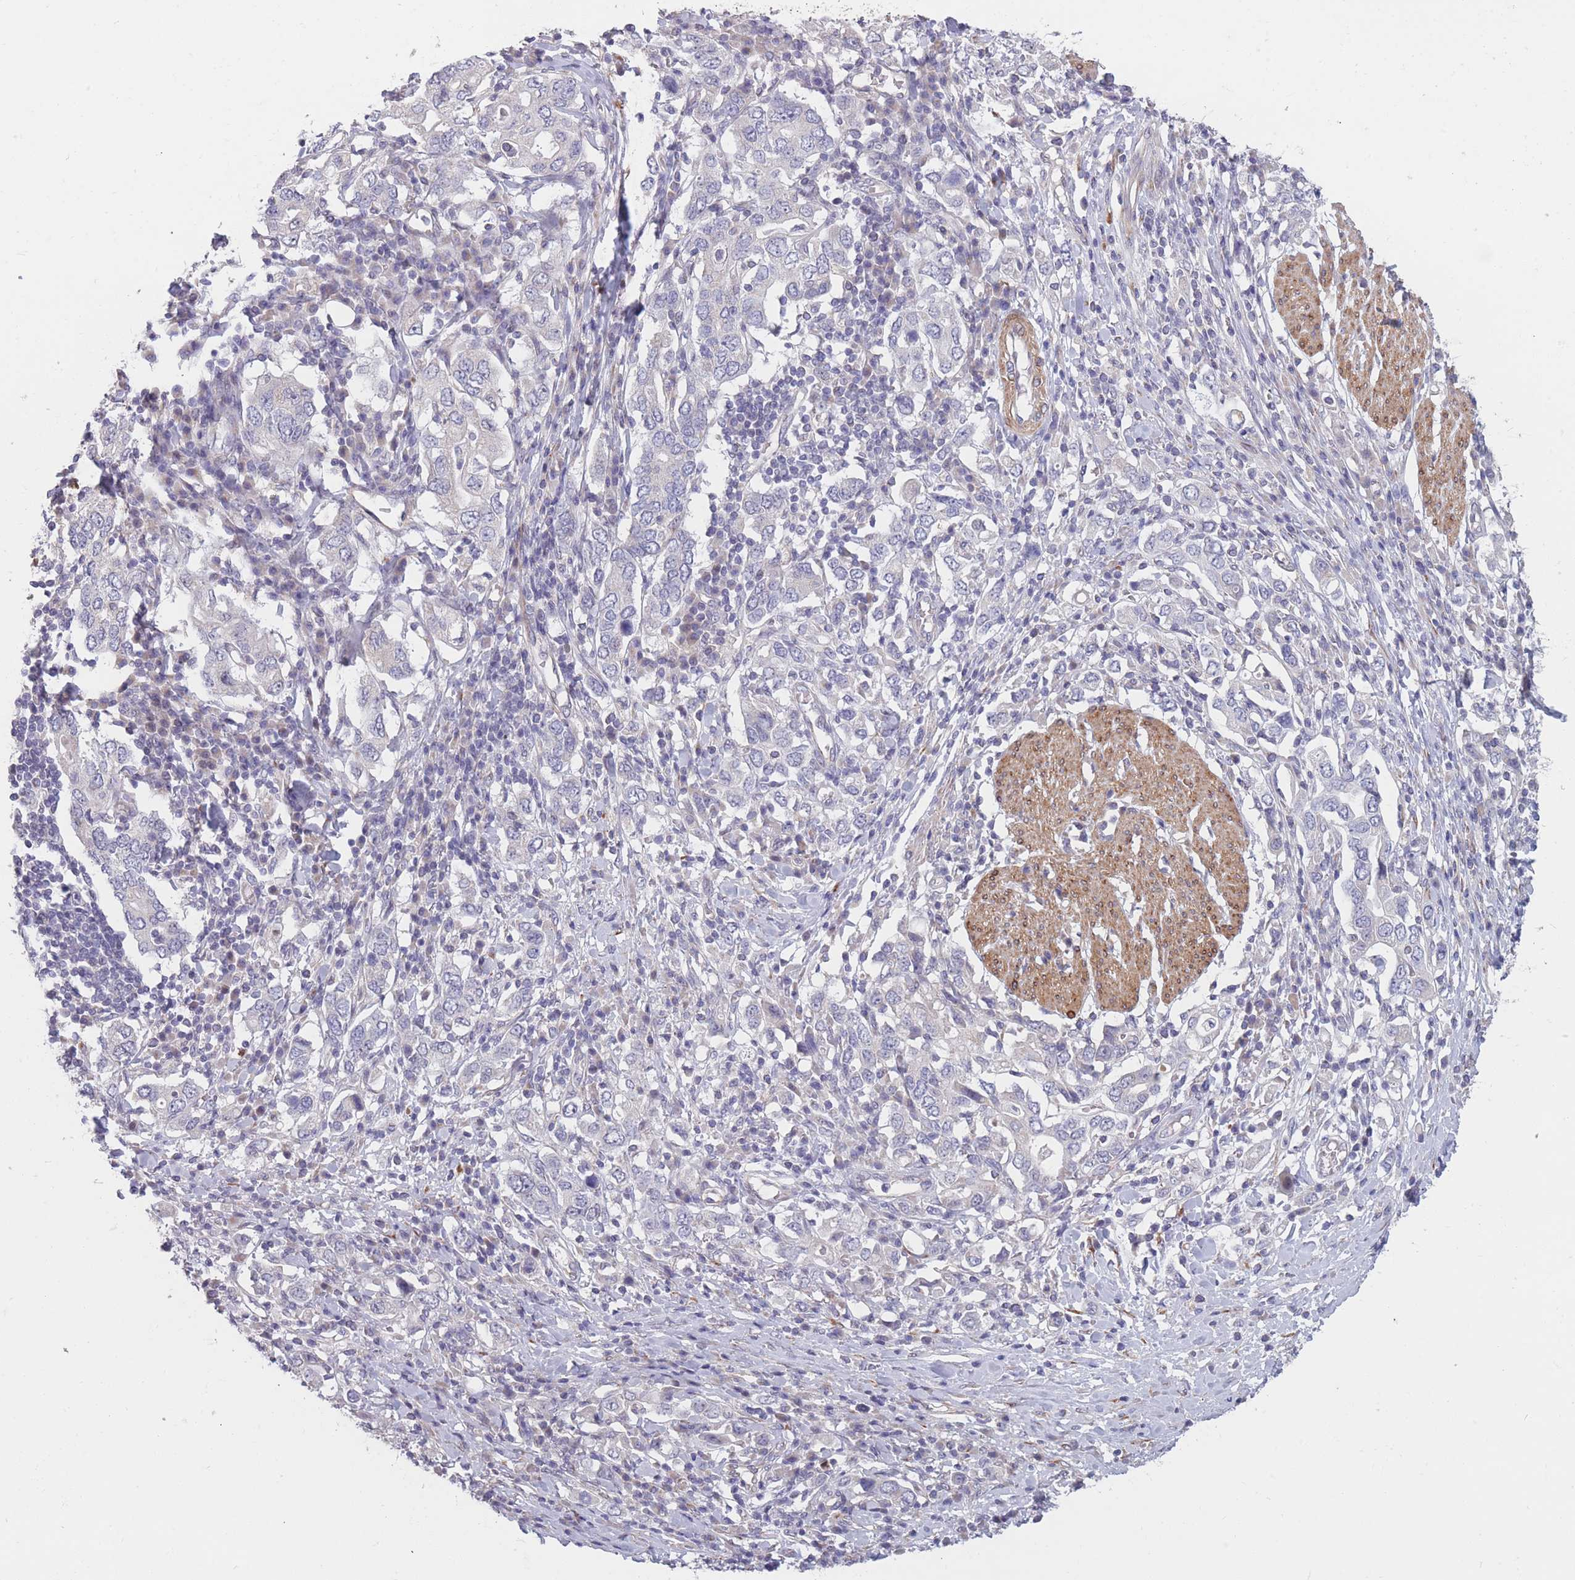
{"staining": {"intensity": "negative", "quantity": "none", "location": "none"}, "tissue": "stomach cancer", "cell_type": "Tumor cells", "image_type": "cancer", "snomed": [{"axis": "morphology", "description": "Adenocarcinoma, NOS"}, {"axis": "topography", "description": "Stomach, upper"}, {"axis": "topography", "description": "Stomach"}], "caption": "This is an IHC photomicrograph of human adenocarcinoma (stomach). There is no expression in tumor cells.", "gene": "CCNQ", "patient": {"sex": "male", "age": 62}}